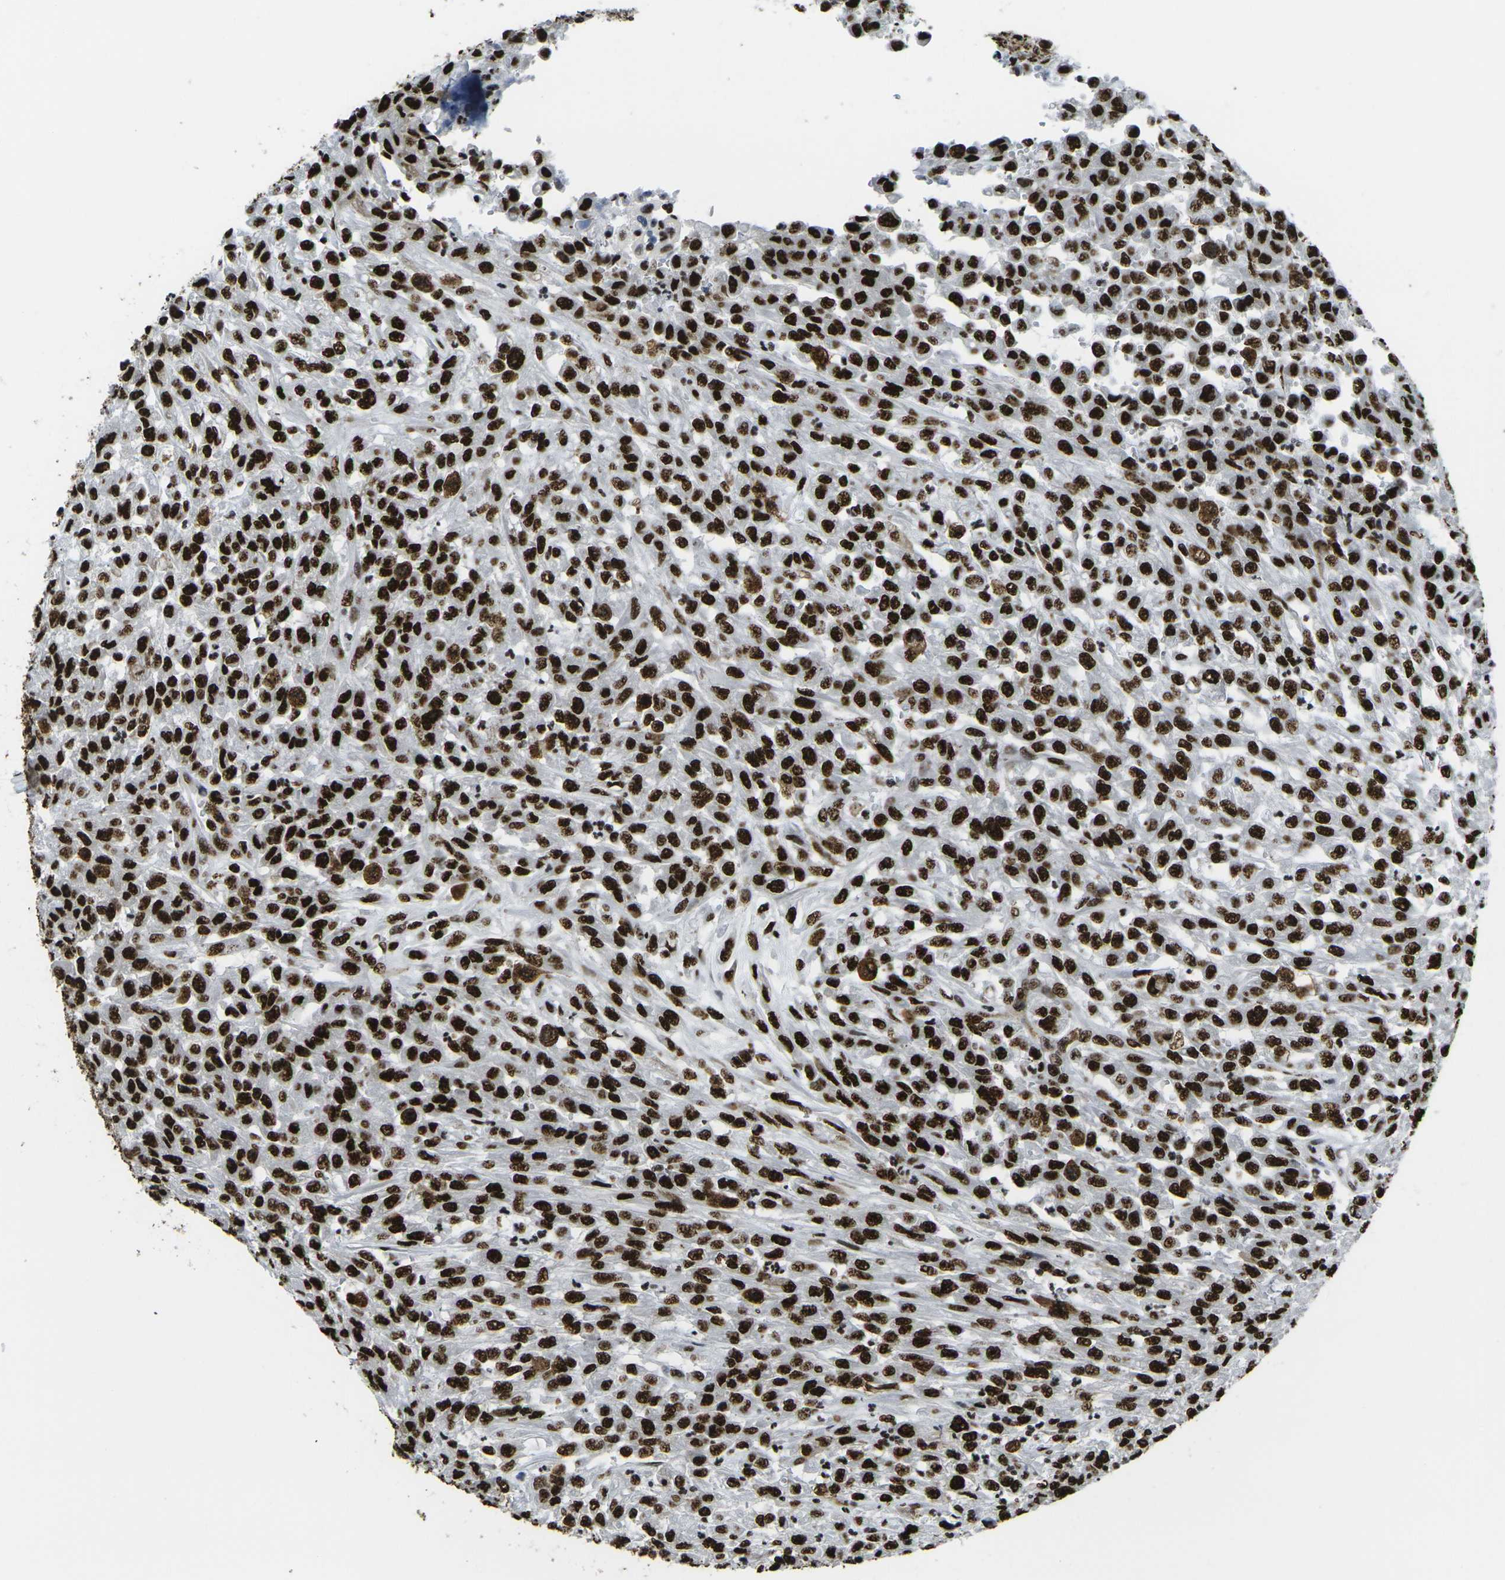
{"staining": {"intensity": "strong", "quantity": ">75%", "location": "nuclear"}, "tissue": "urothelial cancer", "cell_type": "Tumor cells", "image_type": "cancer", "snomed": [{"axis": "morphology", "description": "Urothelial carcinoma, High grade"}, {"axis": "topography", "description": "Urinary bladder"}], "caption": "The image reveals immunohistochemical staining of urothelial cancer. There is strong nuclear staining is appreciated in about >75% of tumor cells.", "gene": "SMARCC1", "patient": {"sex": "male", "age": 46}}